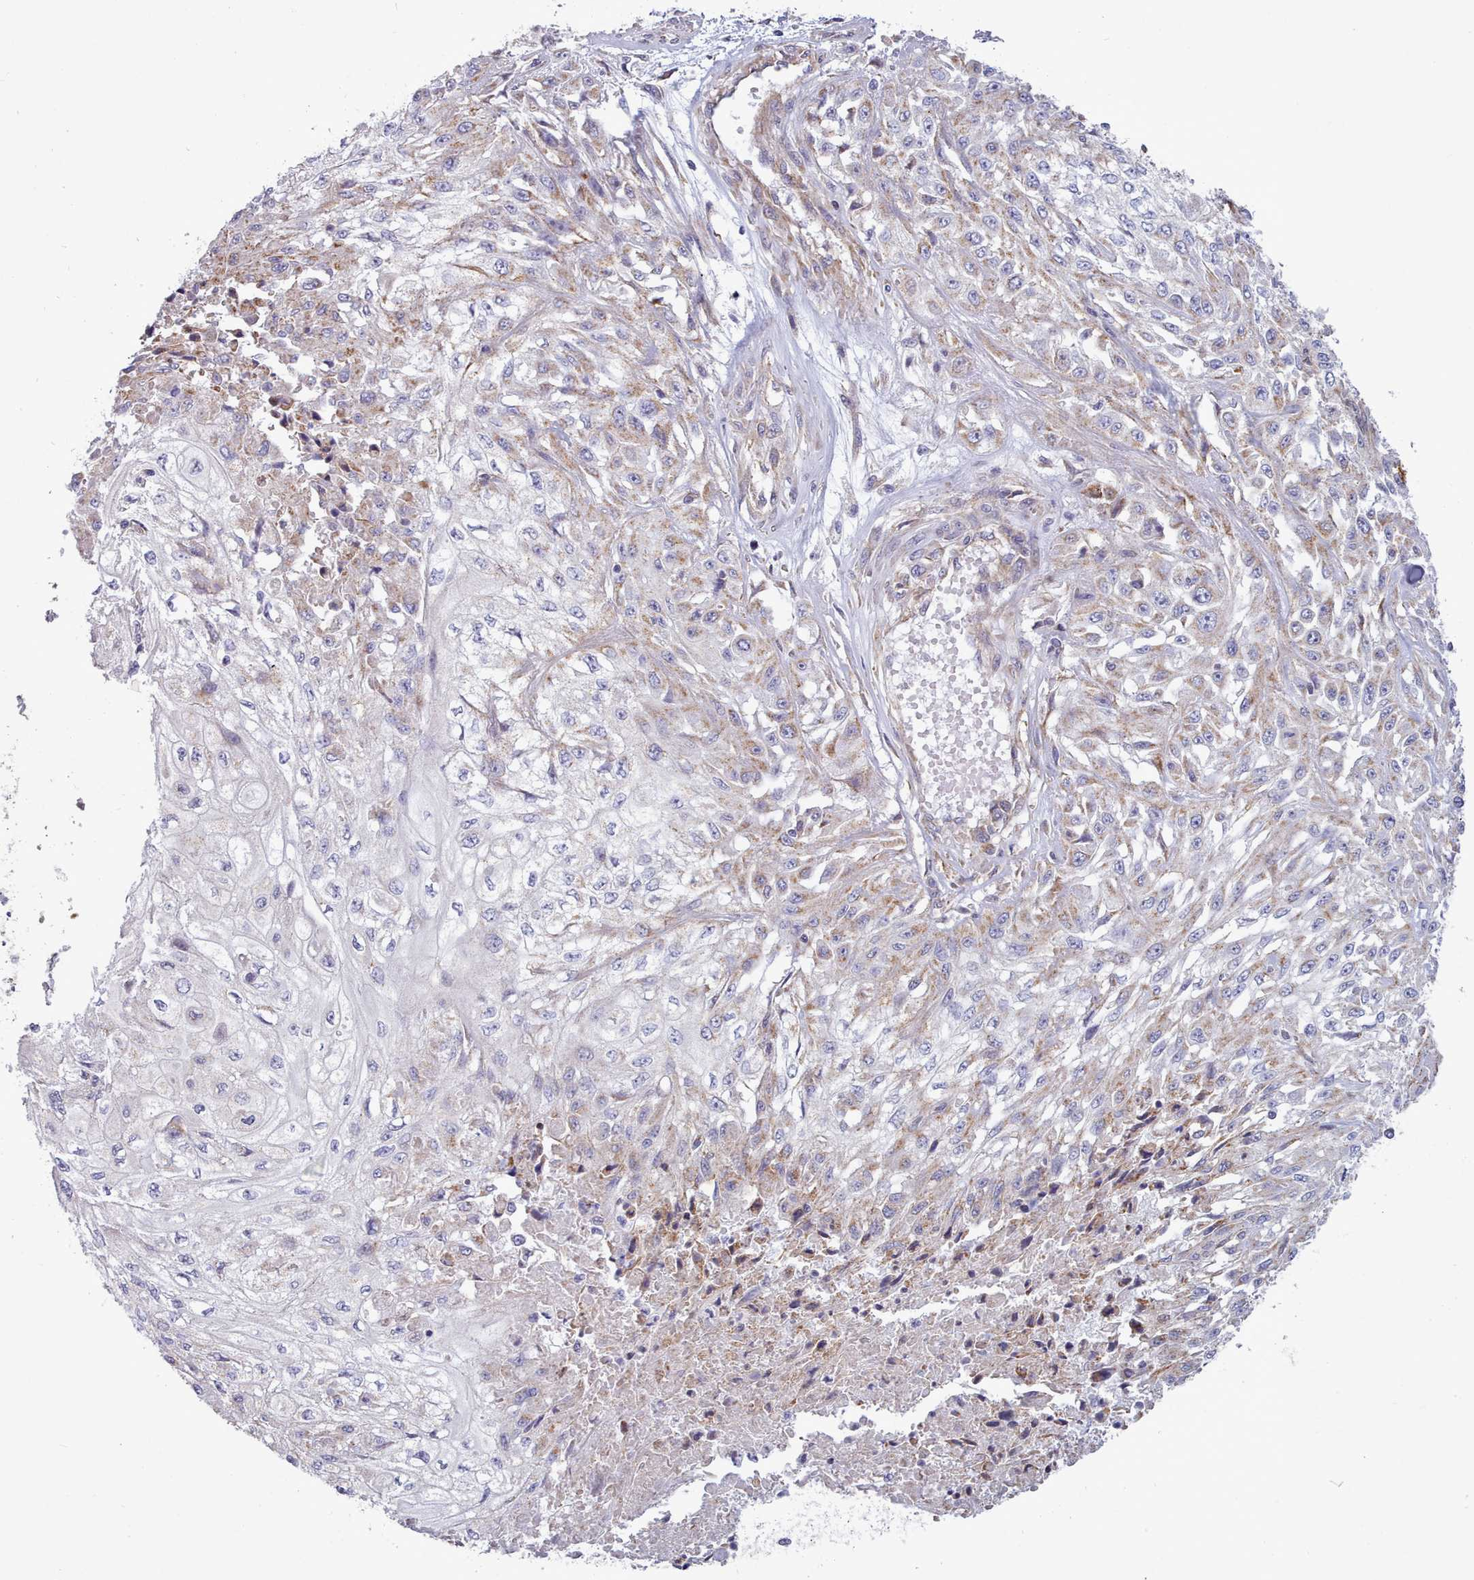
{"staining": {"intensity": "weak", "quantity": "25%-75%", "location": "cytoplasmic/membranous"}, "tissue": "skin cancer", "cell_type": "Tumor cells", "image_type": "cancer", "snomed": [{"axis": "morphology", "description": "Squamous cell carcinoma, NOS"}, {"axis": "morphology", "description": "Squamous cell carcinoma, metastatic, NOS"}, {"axis": "topography", "description": "Skin"}, {"axis": "topography", "description": "Lymph node"}], "caption": "Immunohistochemical staining of human skin squamous cell carcinoma exhibits low levels of weak cytoplasmic/membranous positivity in about 25%-75% of tumor cells.", "gene": "MRPL21", "patient": {"sex": "male", "age": 75}}